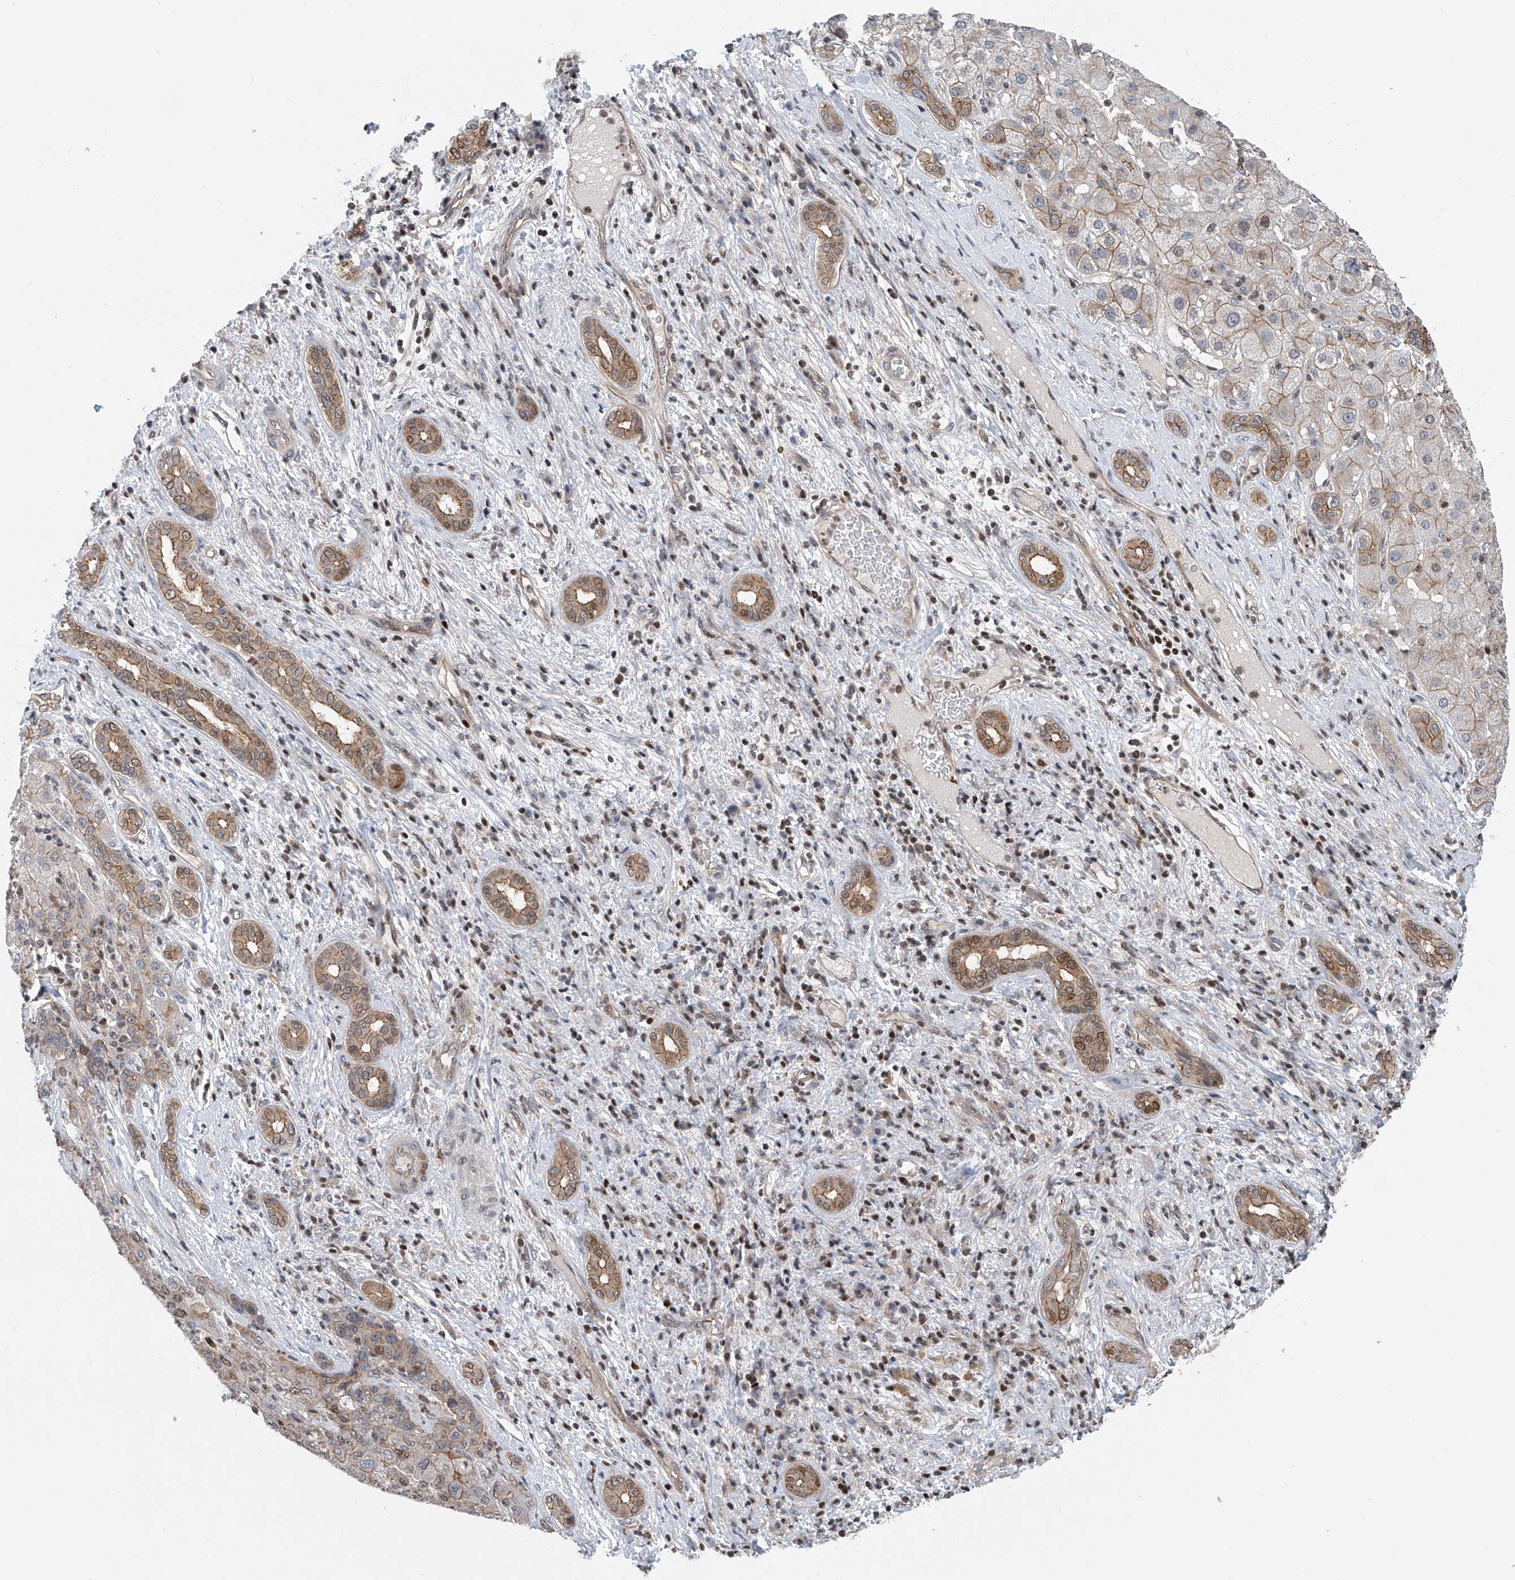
{"staining": {"intensity": "moderate", "quantity": "25%-75%", "location": "cytoplasmic/membranous,nuclear"}, "tissue": "liver cancer", "cell_type": "Tumor cells", "image_type": "cancer", "snomed": [{"axis": "morphology", "description": "Carcinoma, Hepatocellular, NOS"}, {"axis": "topography", "description": "Liver"}], "caption": "Protein positivity by immunohistochemistry displays moderate cytoplasmic/membranous and nuclear staining in about 25%-75% of tumor cells in liver hepatocellular carcinoma. The staining is performed using DAB brown chromogen to label protein expression. The nuclei are counter-stained blue using hematoxylin.", "gene": "DNAJC9", "patient": {"sex": "male", "age": 65}}